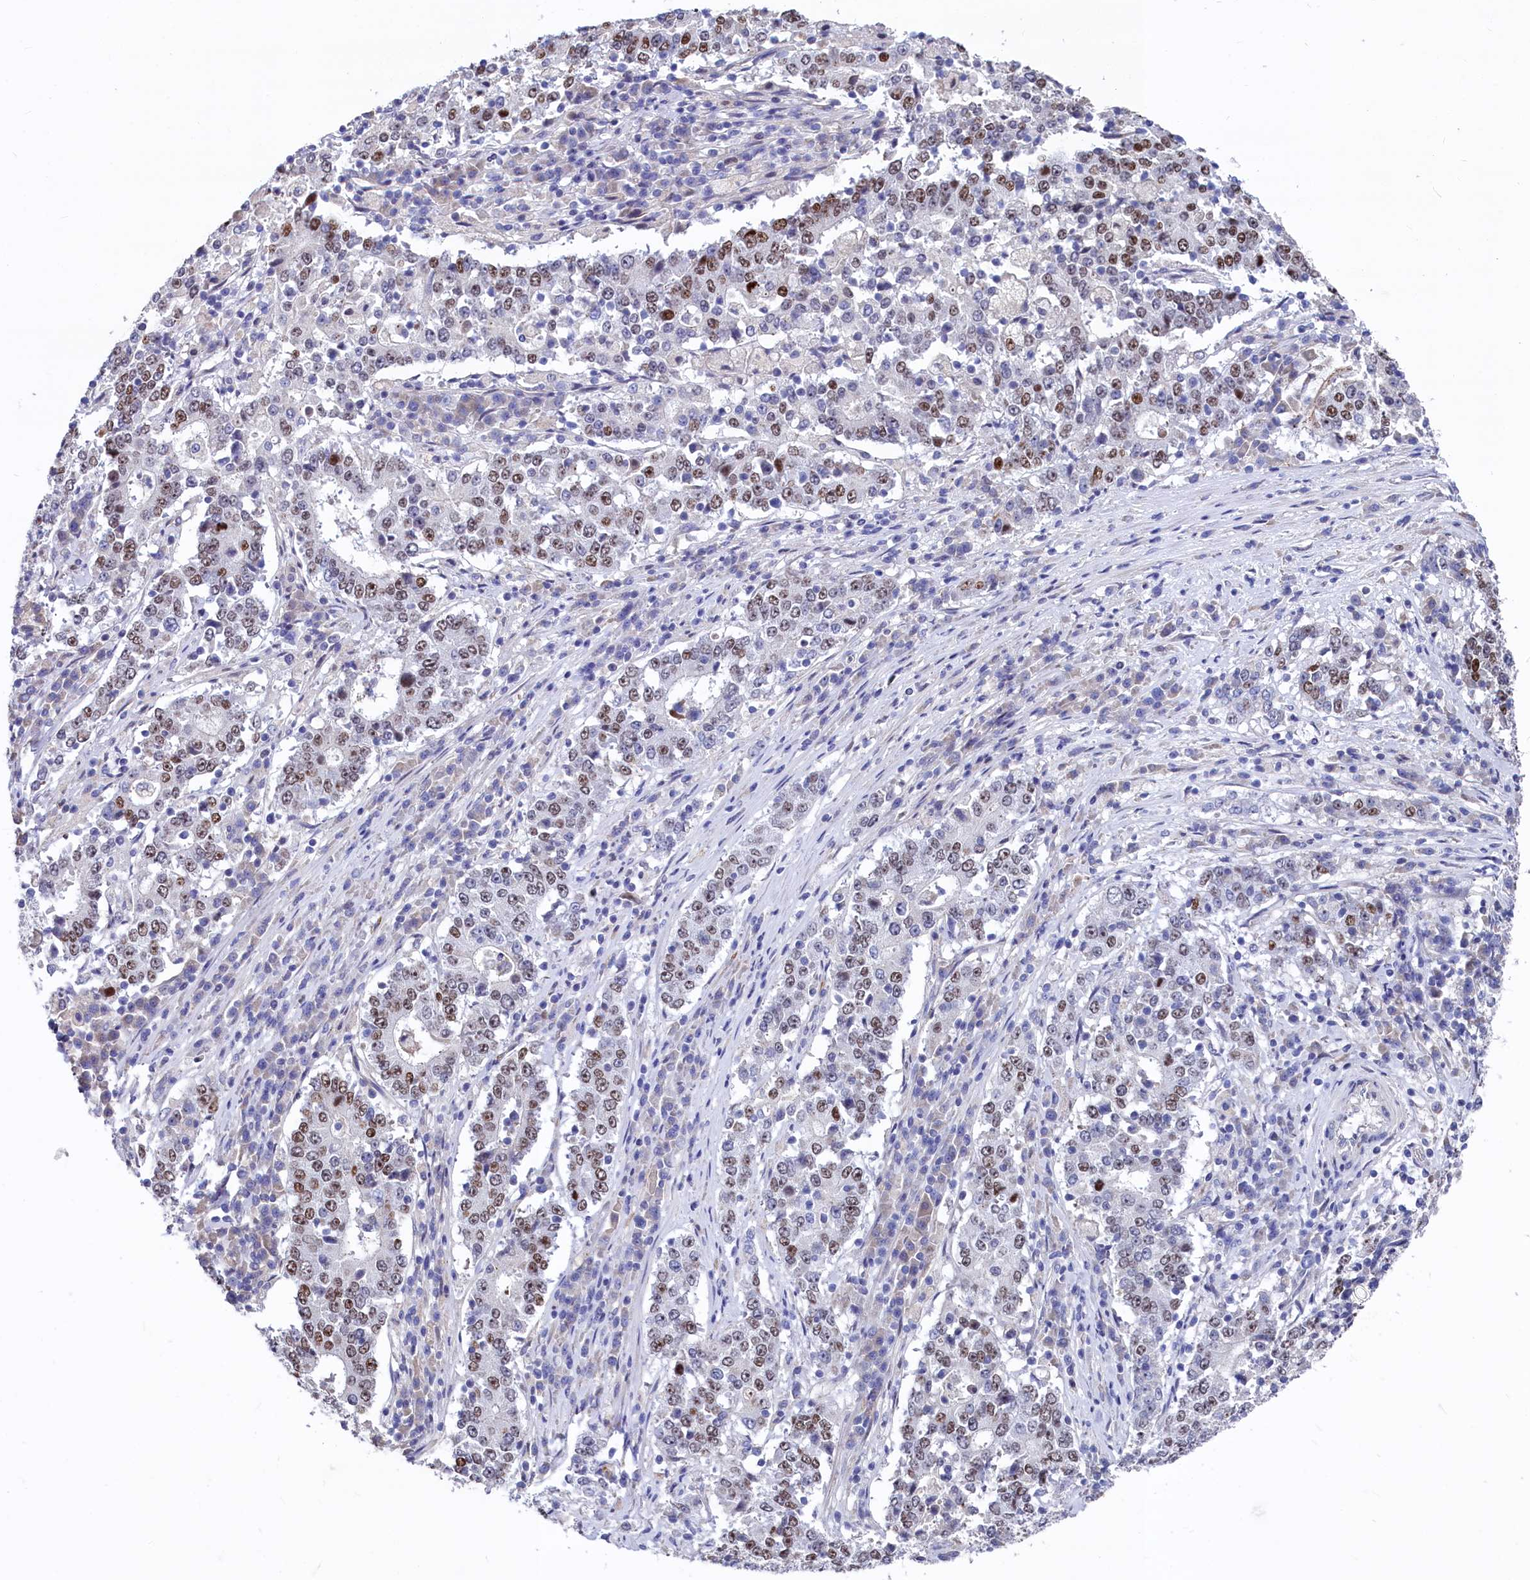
{"staining": {"intensity": "moderate", "quantity": "25%-75%", "location": "nuclear"}, "tissue": "stomach cancer", "cell_type": "Tumor cells", "image_type": "cancer", "snomed": [{"axis": "morphology", "description": "Adenocarcinoma, NOS"}, {"axis": "topography", "description": "Stomach"}], "caption": "Human stomach adenocarcinoma stained for a protein (brown) reveals moderate nuclear positive positivity in about 25%-75% of tumor cells.", "gene": "ASXL3", "patient": {"sex": "male", "age": 59}}